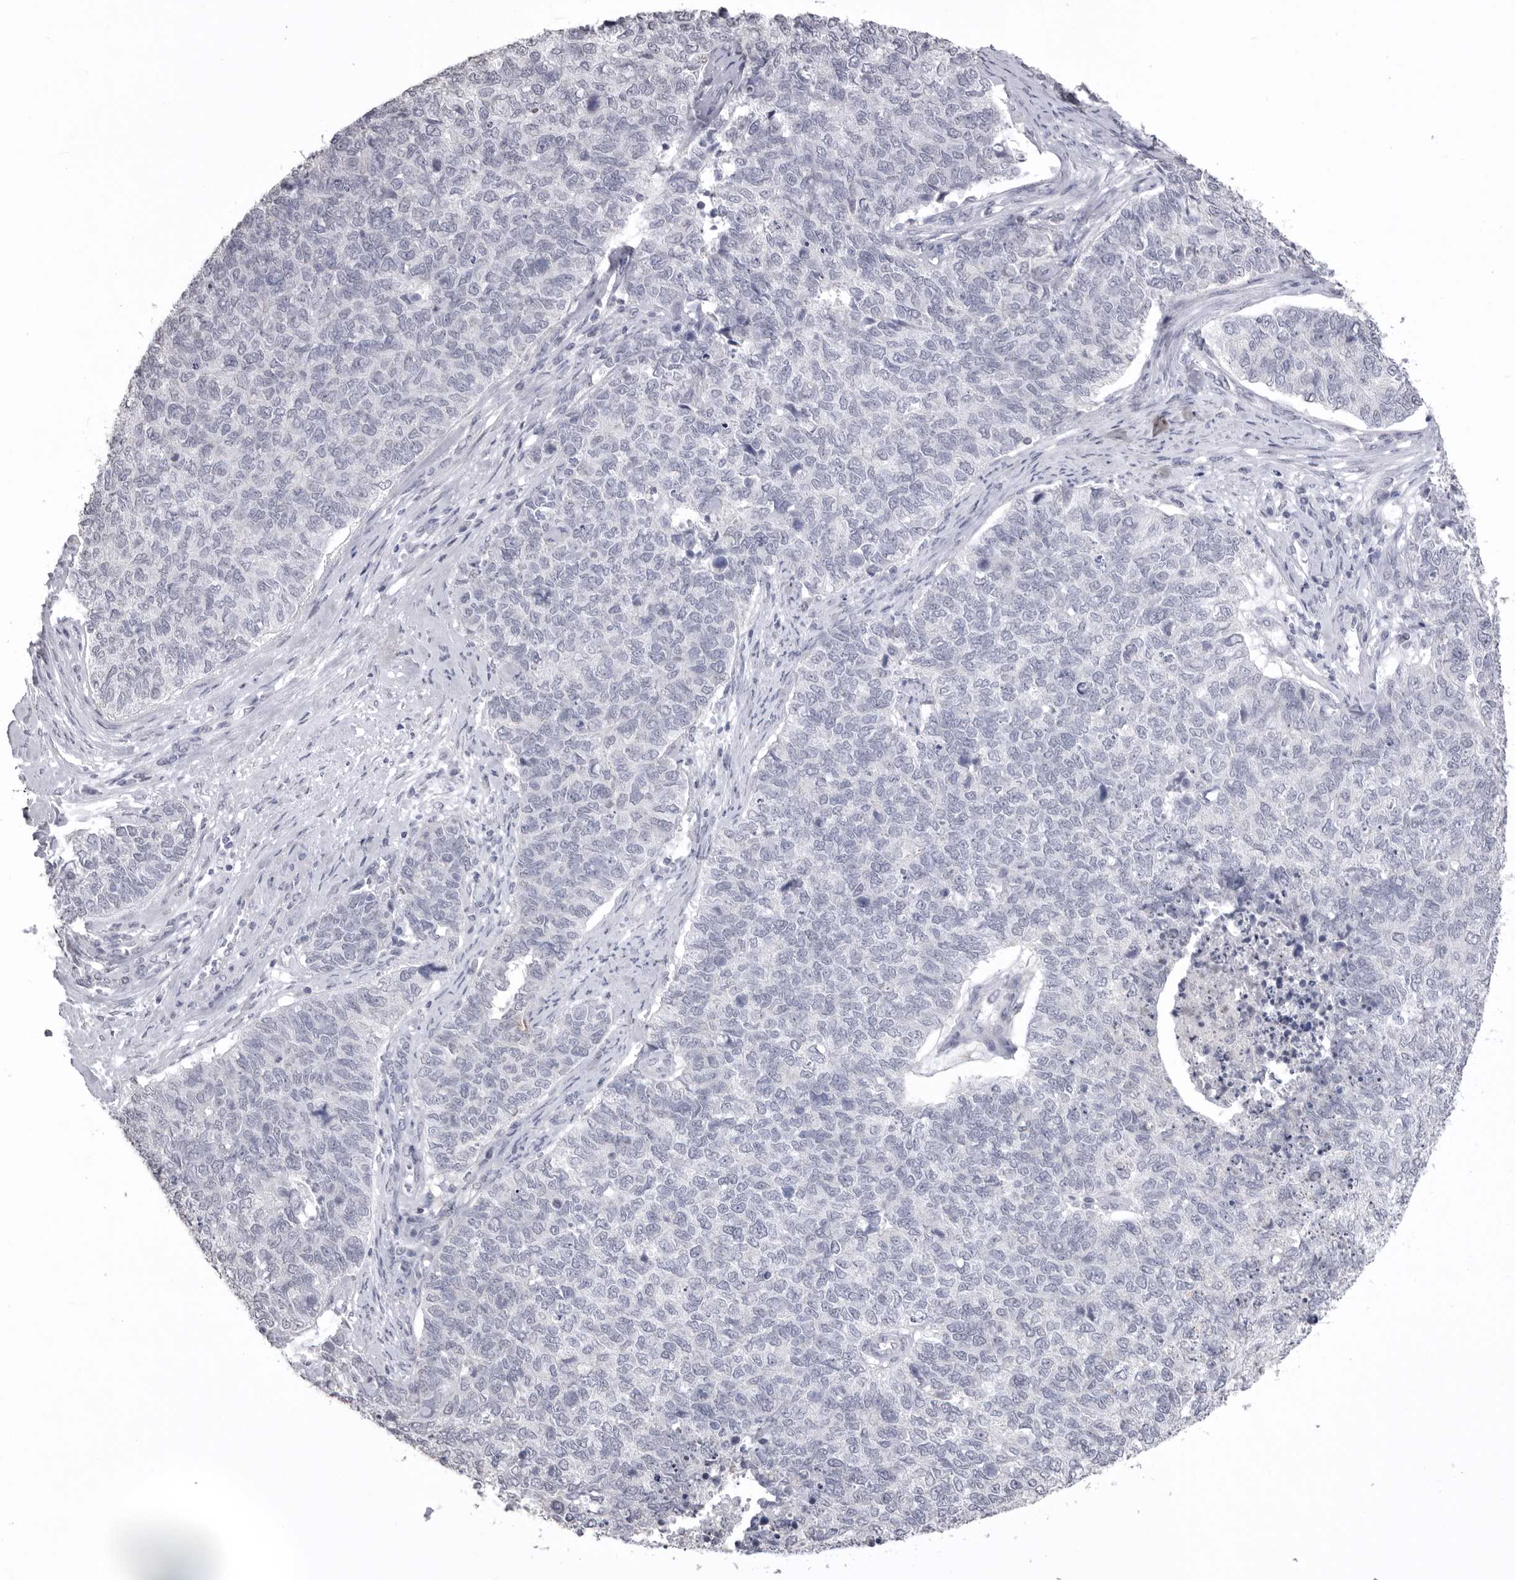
{"staining": {"intensity": "negative", "quantity": "none", "location": "none"}, "tissue": "cervical cancer", "cell_type": "Tumor cells", "image_type": "cancer", "snomed": [{"axis": "morphology", "description": "Squamous cell carcinoma, NOS"}, {"axis": "topography", "description": "Cervix"}], "caption": "Immunohistochemistry of human cervical squamous cell carcinoma demonstrates no positivity in tumor cells. Brightfield microscopy of immunohistochemistry (IHC) stained with DAB (3,3'-diaminobenzidine) (brown) and hematoxylin (blue), captured at high magnification.", "gene": "ICAM5", "patient": {"sex": "female", "age": 63}}